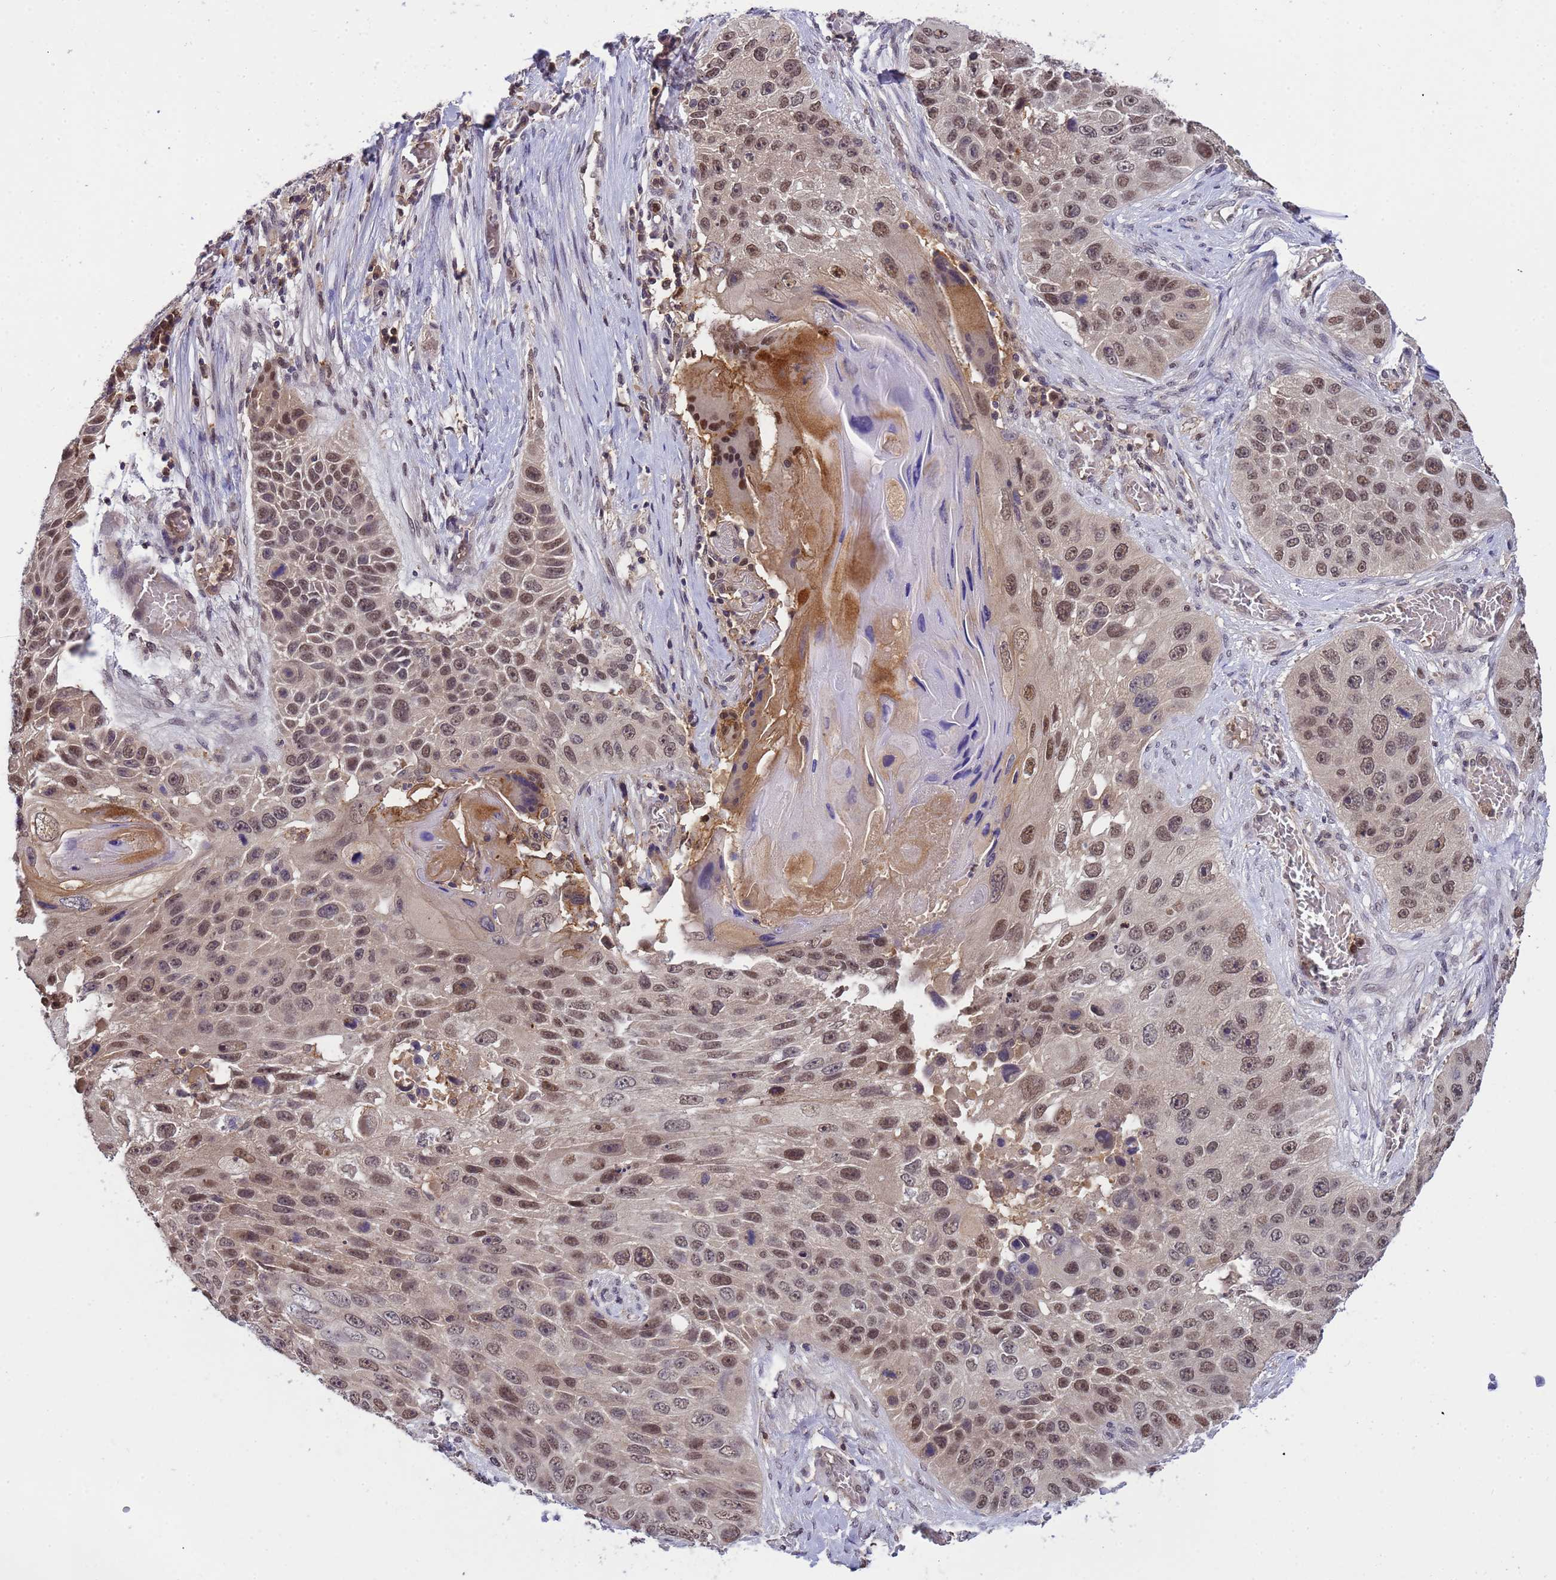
{"staining": {"intensity": "moderate", "quantity": "25%-75%", "location": "nuclear"}, "tissue": "lung cancer", "cell_type": "Tumor cells", "image_type": "cancer", "snomed": [{"axis": "morphology", "description": "Adenocarcinoma, NOS"}, {"axis": "topography", "description": "Lung"}], "caption": "Tumor cells show moderate nuclear positivity in about 25%-75% of cells in lung cancer (adenocarcinoma).", "gene": "CD53", "patient": {"sex": "male", "age": 64}}